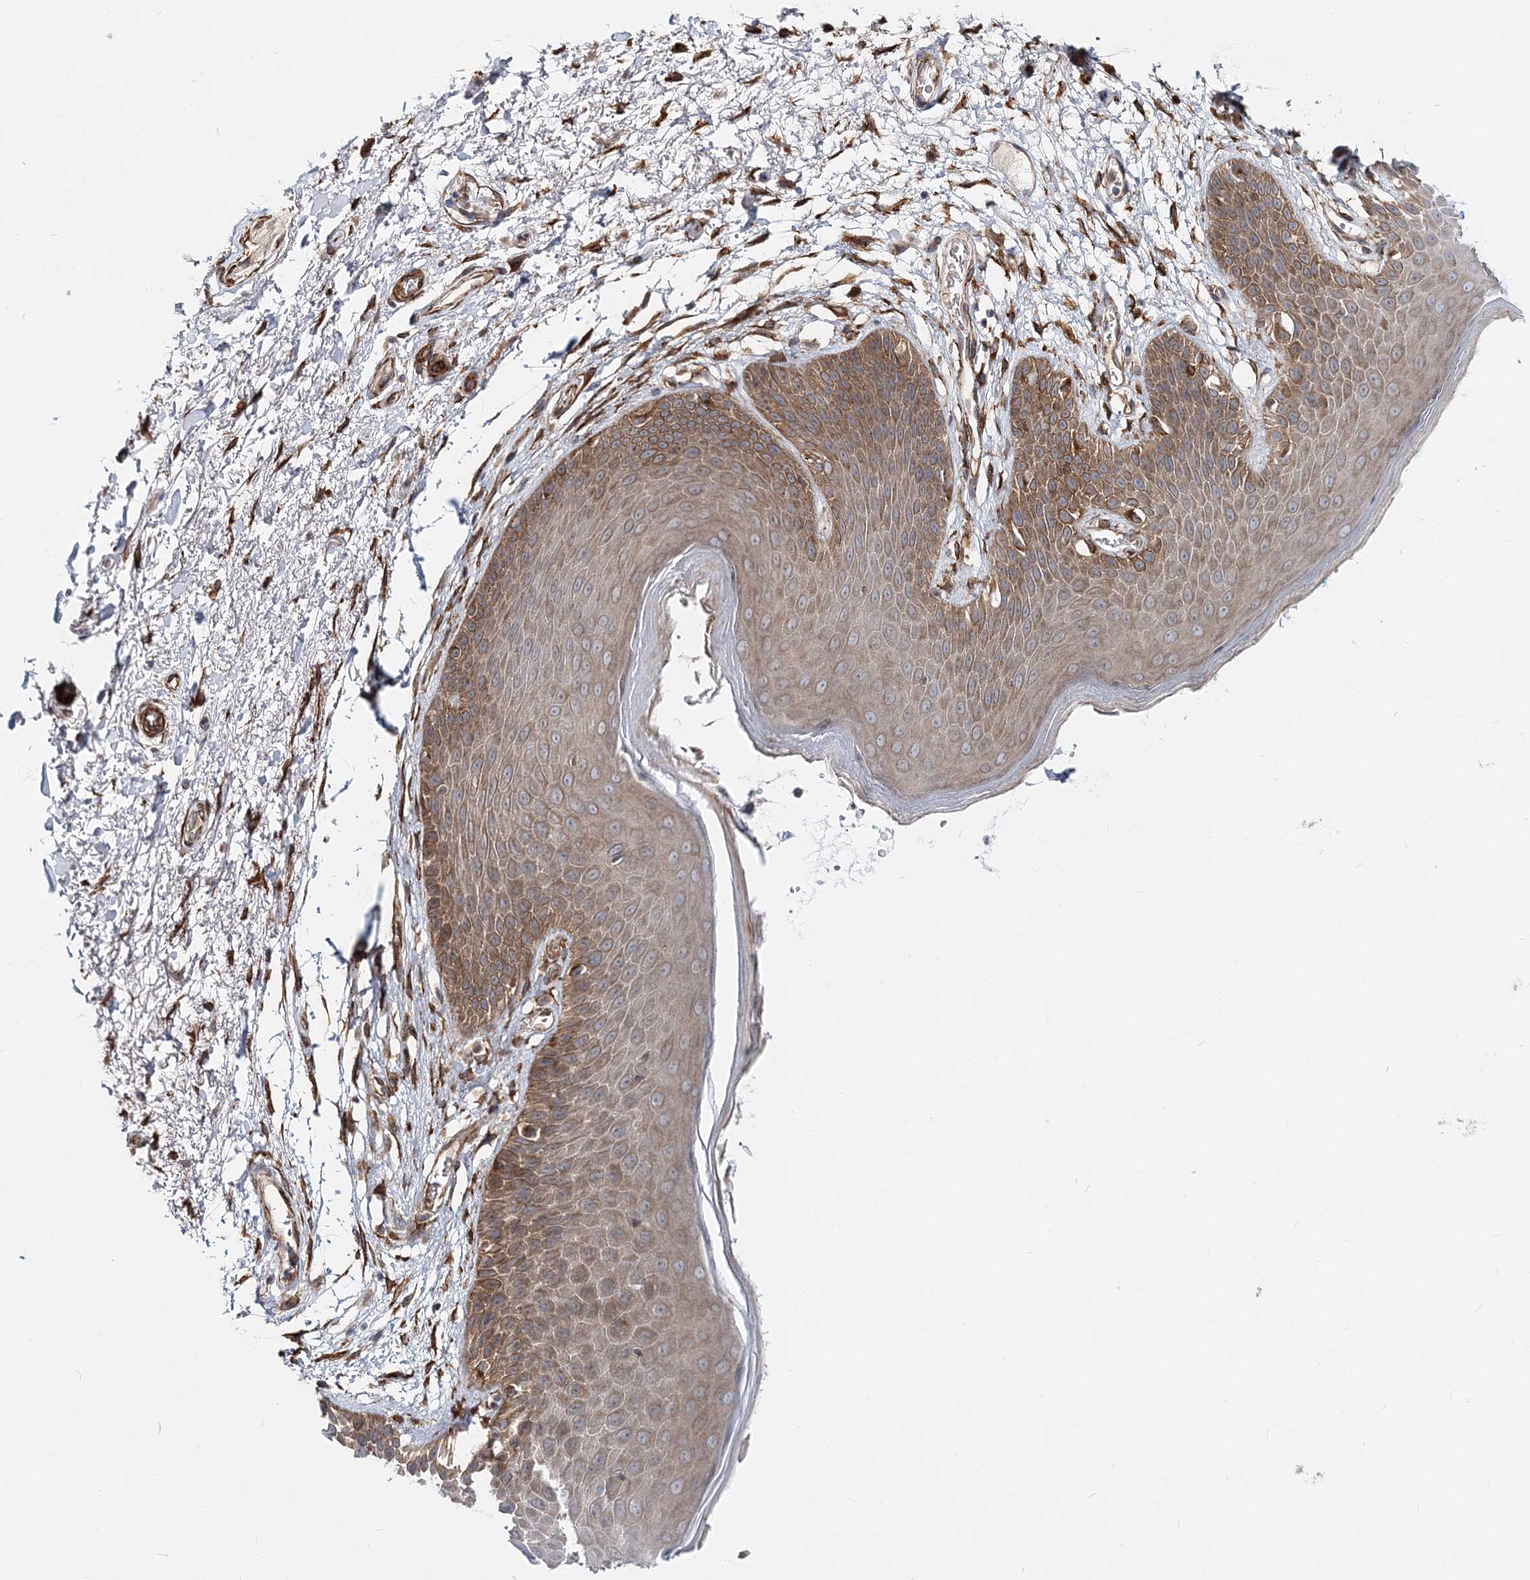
{"staining": {"intensity": "moderate", "quantity": "25%-75%", "location": "cytoplasmic/membranous"}, "tissue": "skin", "cell_type": "Epidermal cells", "image_type": "normal", "snomed": [{"axis": "morphology", "description": "Normal tissue, NOS"}, {"axis": "topography", "description": "Anal"}], "caption": "Brown immunohistochemical staining in benign skin exhibits moderate cytoplasmic/membranous staining in about 25%-75% of epidermal cells.", "gene": "NBAS", "patient": {"sex": "male", "age": 74}}